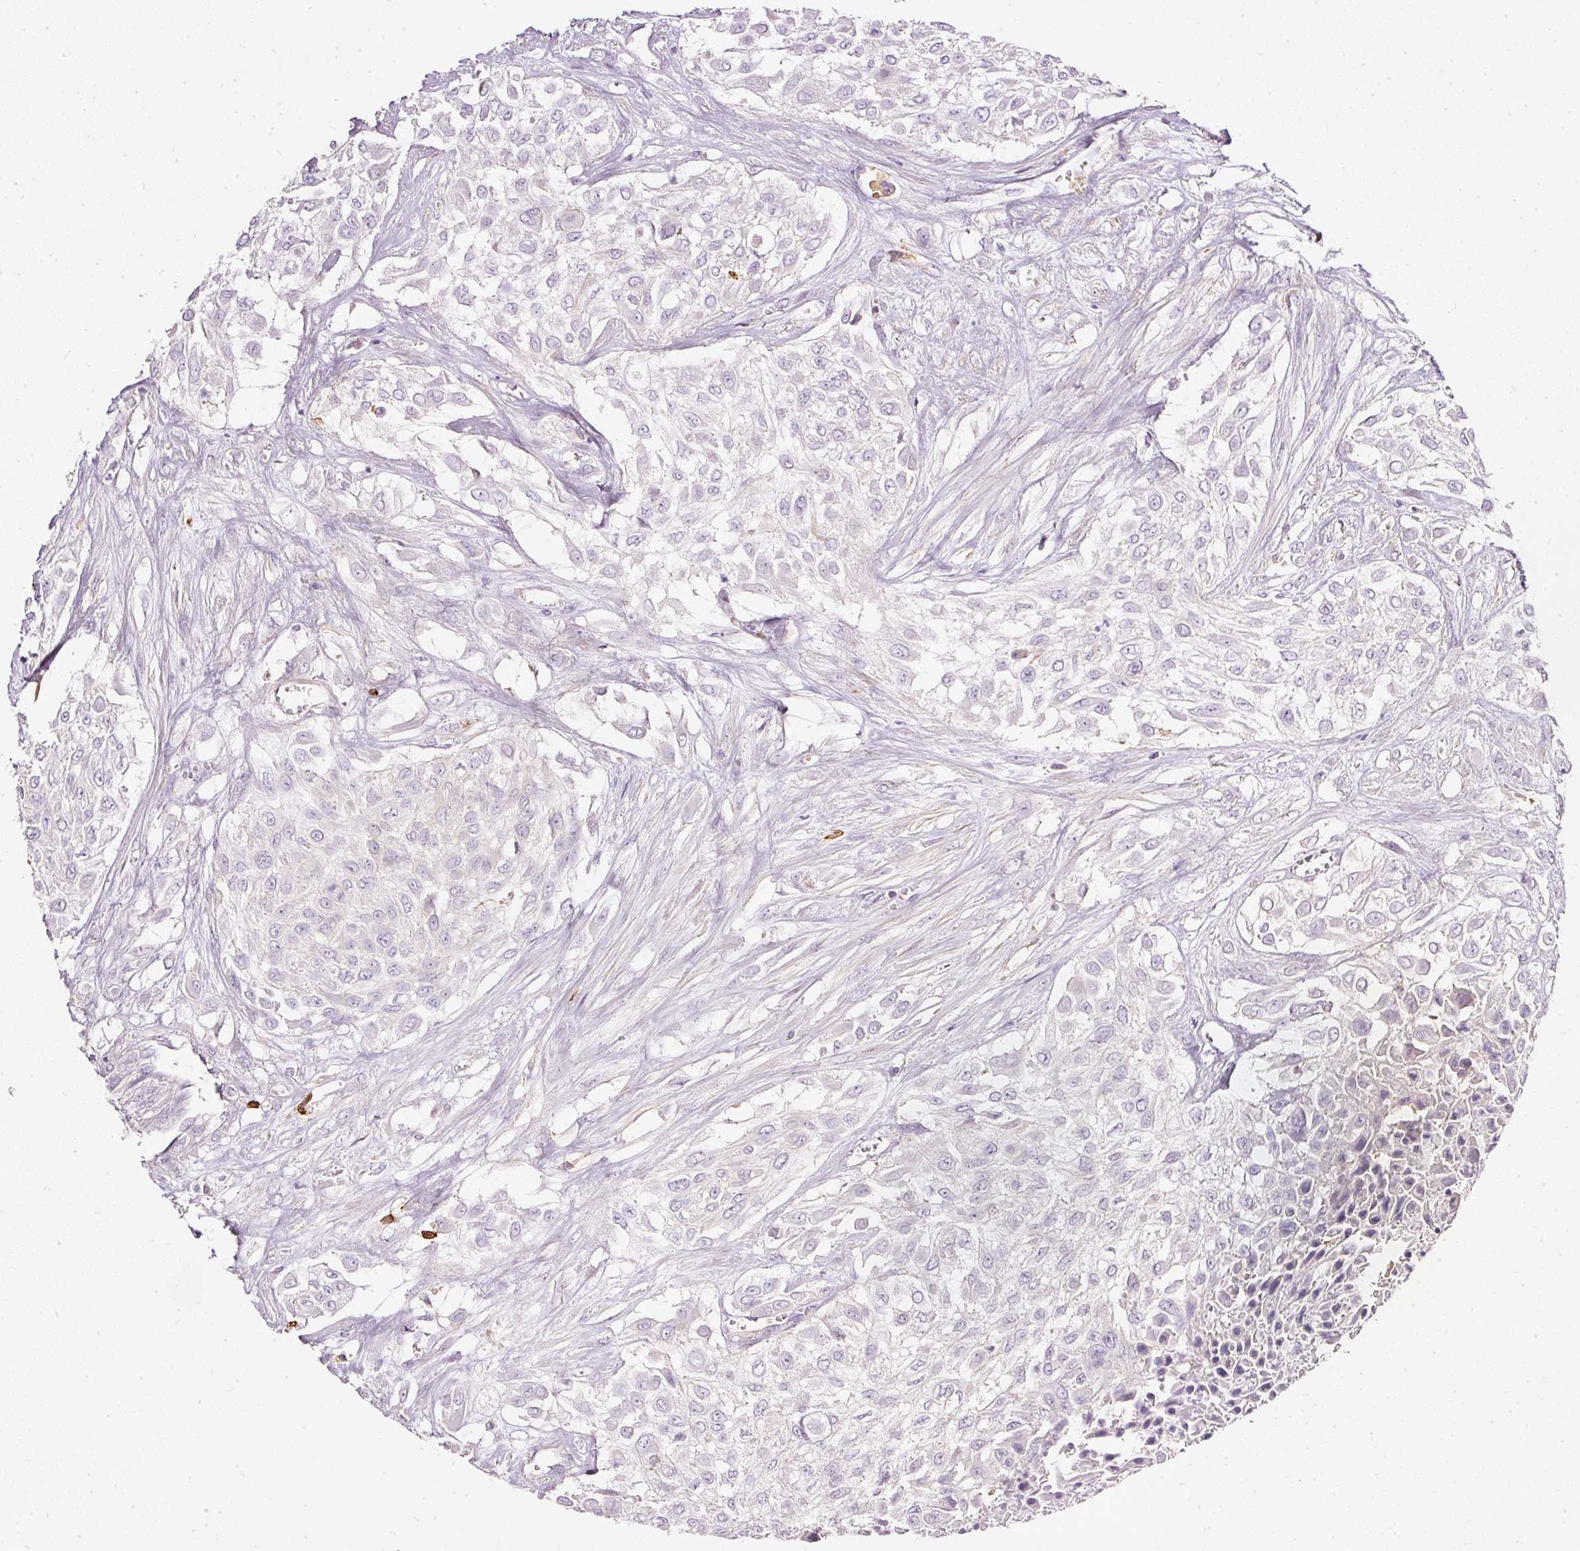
{"staining": {"intensity": "negative", "quantity": "none", "location": "none"}, "tissue": "urothelial cancer", "cell_type": "Tumor cells", "image_type": "cancer", "snomed": [{"axis": "morphology", "description": "Urothelial carcinoma, High grade"}, {"axis": "topography", "description": "Urinary bladder"}], "caption": "The photomicrograph exhibits no staining of tumor cells in high-grade urothelial carcinoma.", "gene": "EVL", "patient": {"sex": "male", "age": 57}}